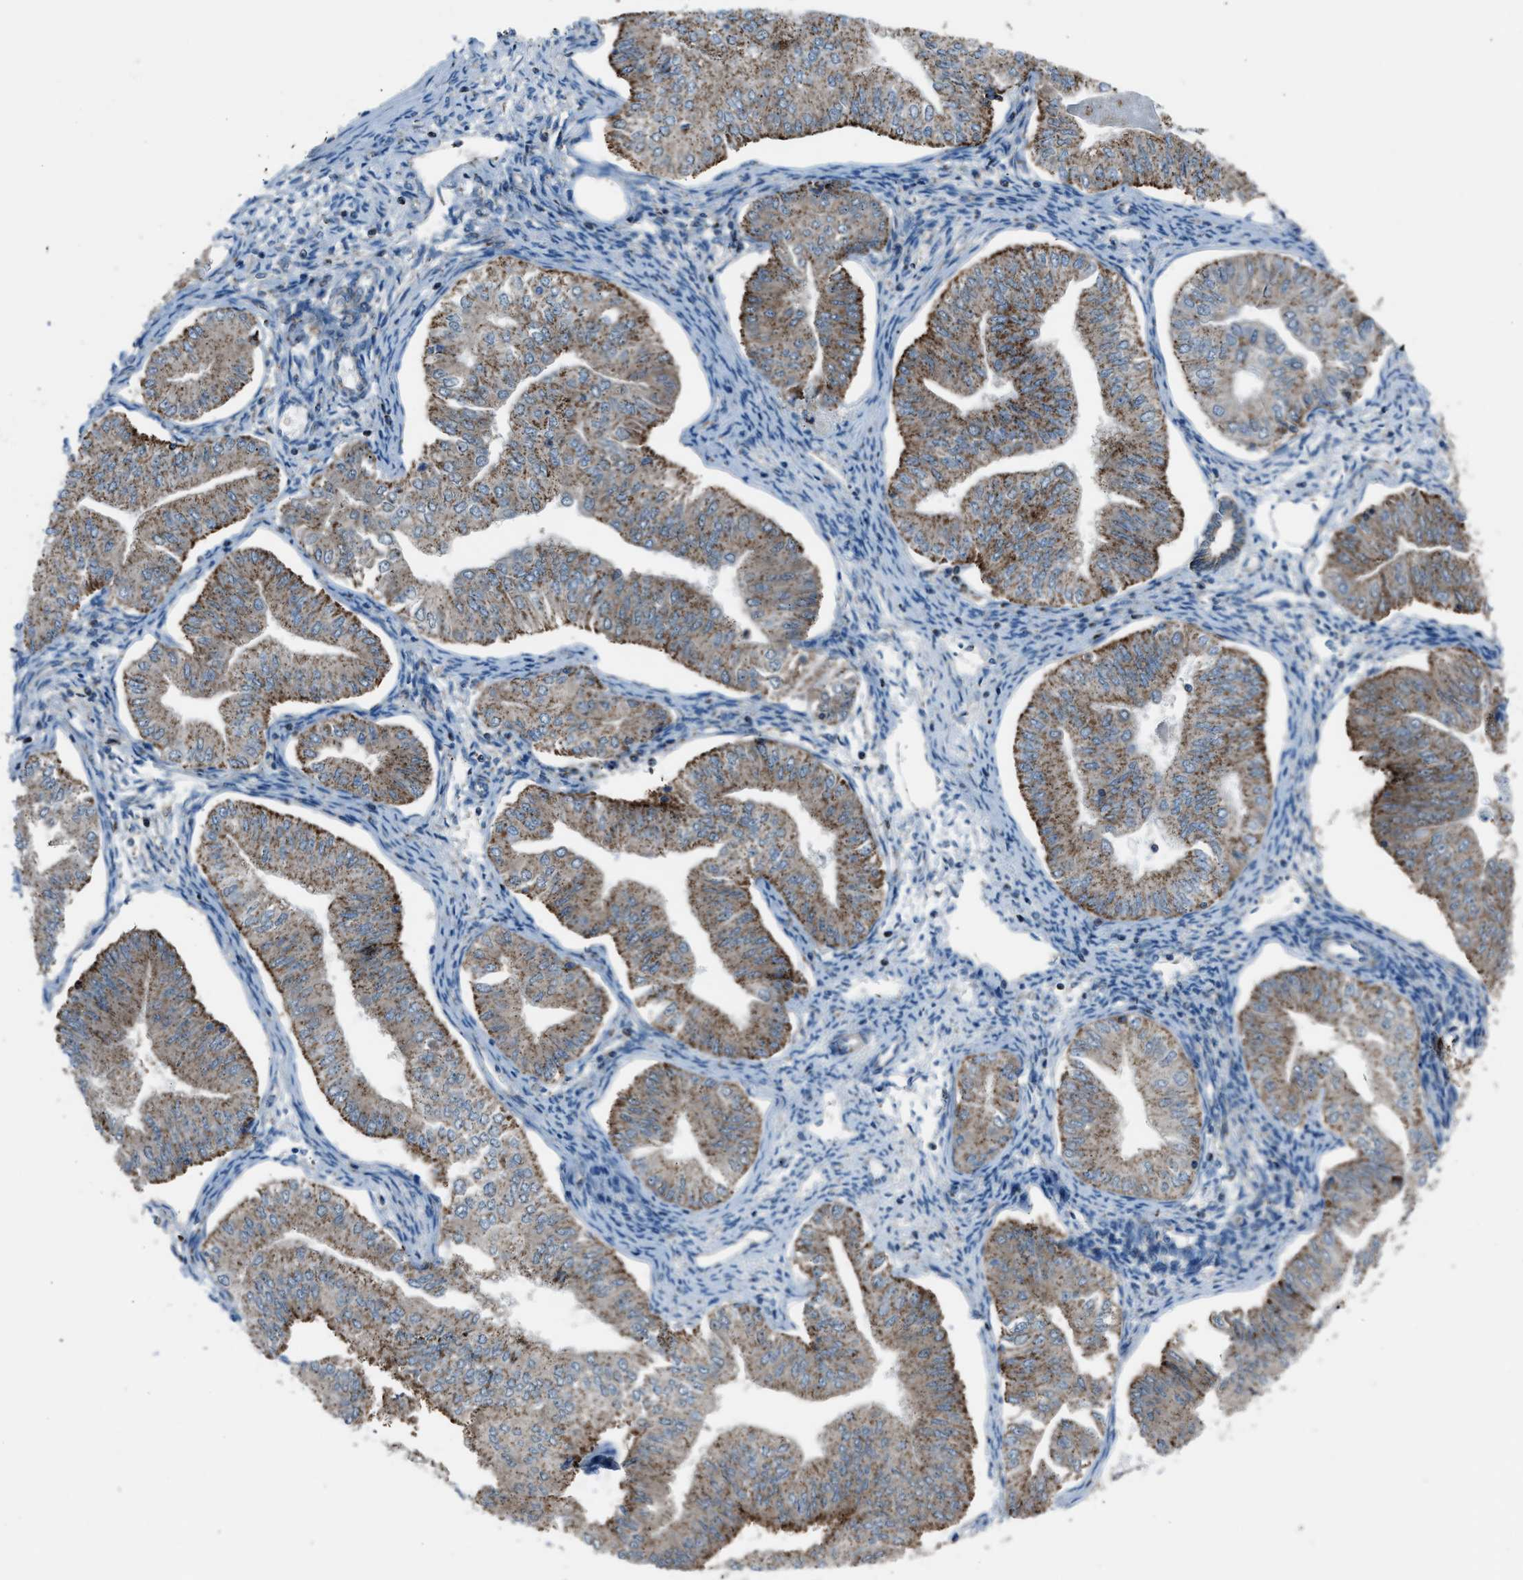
{"staining": {"intensity": "moderate", "quantity": ">75%", "location": "cytoplasmic/membranous"}, "tissue": "endometrial cancer", "cell_type": "Tumor cells", "image_type": "cancer", "snomed": [{"axis": "morphology", "description": "Normal tissue, NOS"}, {"axis": "morphology", "description": "Adenocarcinoma, NOS"}, {"axis": "topography", "description": "Endometrium"}], "caption": "Tumor cells reveal medium levels of moderate cytoplasmic/membranous staining in approximately >75% of cells in adenocarcinoma (endometrial).", "gene": "MDH2", "patient": {"sex": "female", "age": 53}}